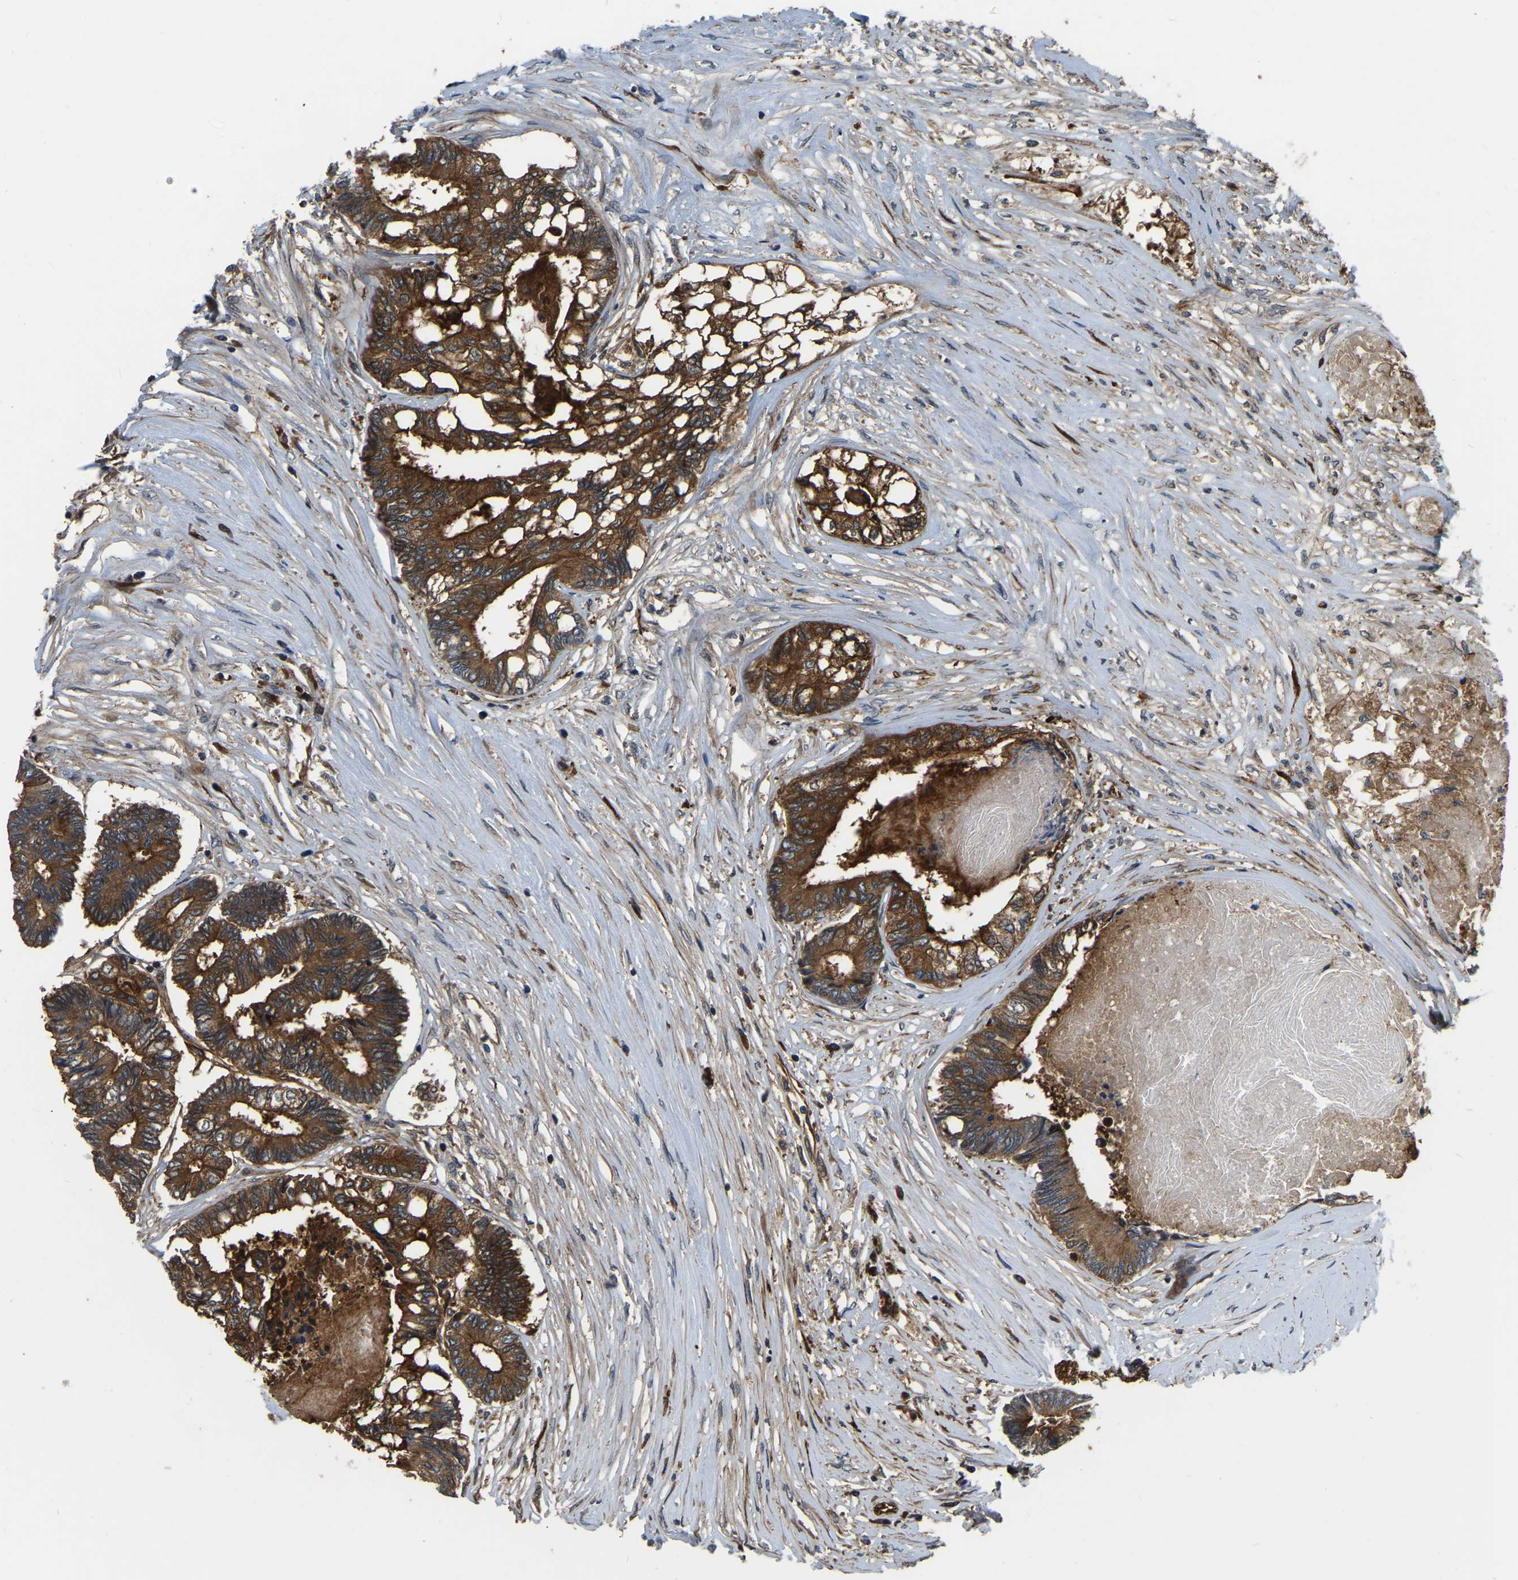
{"staining": {"intensity": "strong", "quantity": ">75%", "location": "cytoplasmic/membranous"}, "tissue": "colorectal cancer", "cell_type": "Tumor cells", "image_type": "cancer", "snomed": [{"axis": "morphology", "description": "Adenocarcinoma, NOS"}, {"axis": "topography", "description": "Rectum"}], "caption": "This photomicrograph reveals immunohistochemistry staining of adenocarcinoma (colorectal), with high strong cytoplasmic/membranous staining in about >75% of tumor cells.", "gene": "GARS1", "patient": {"sex": "male", "age": 63}}